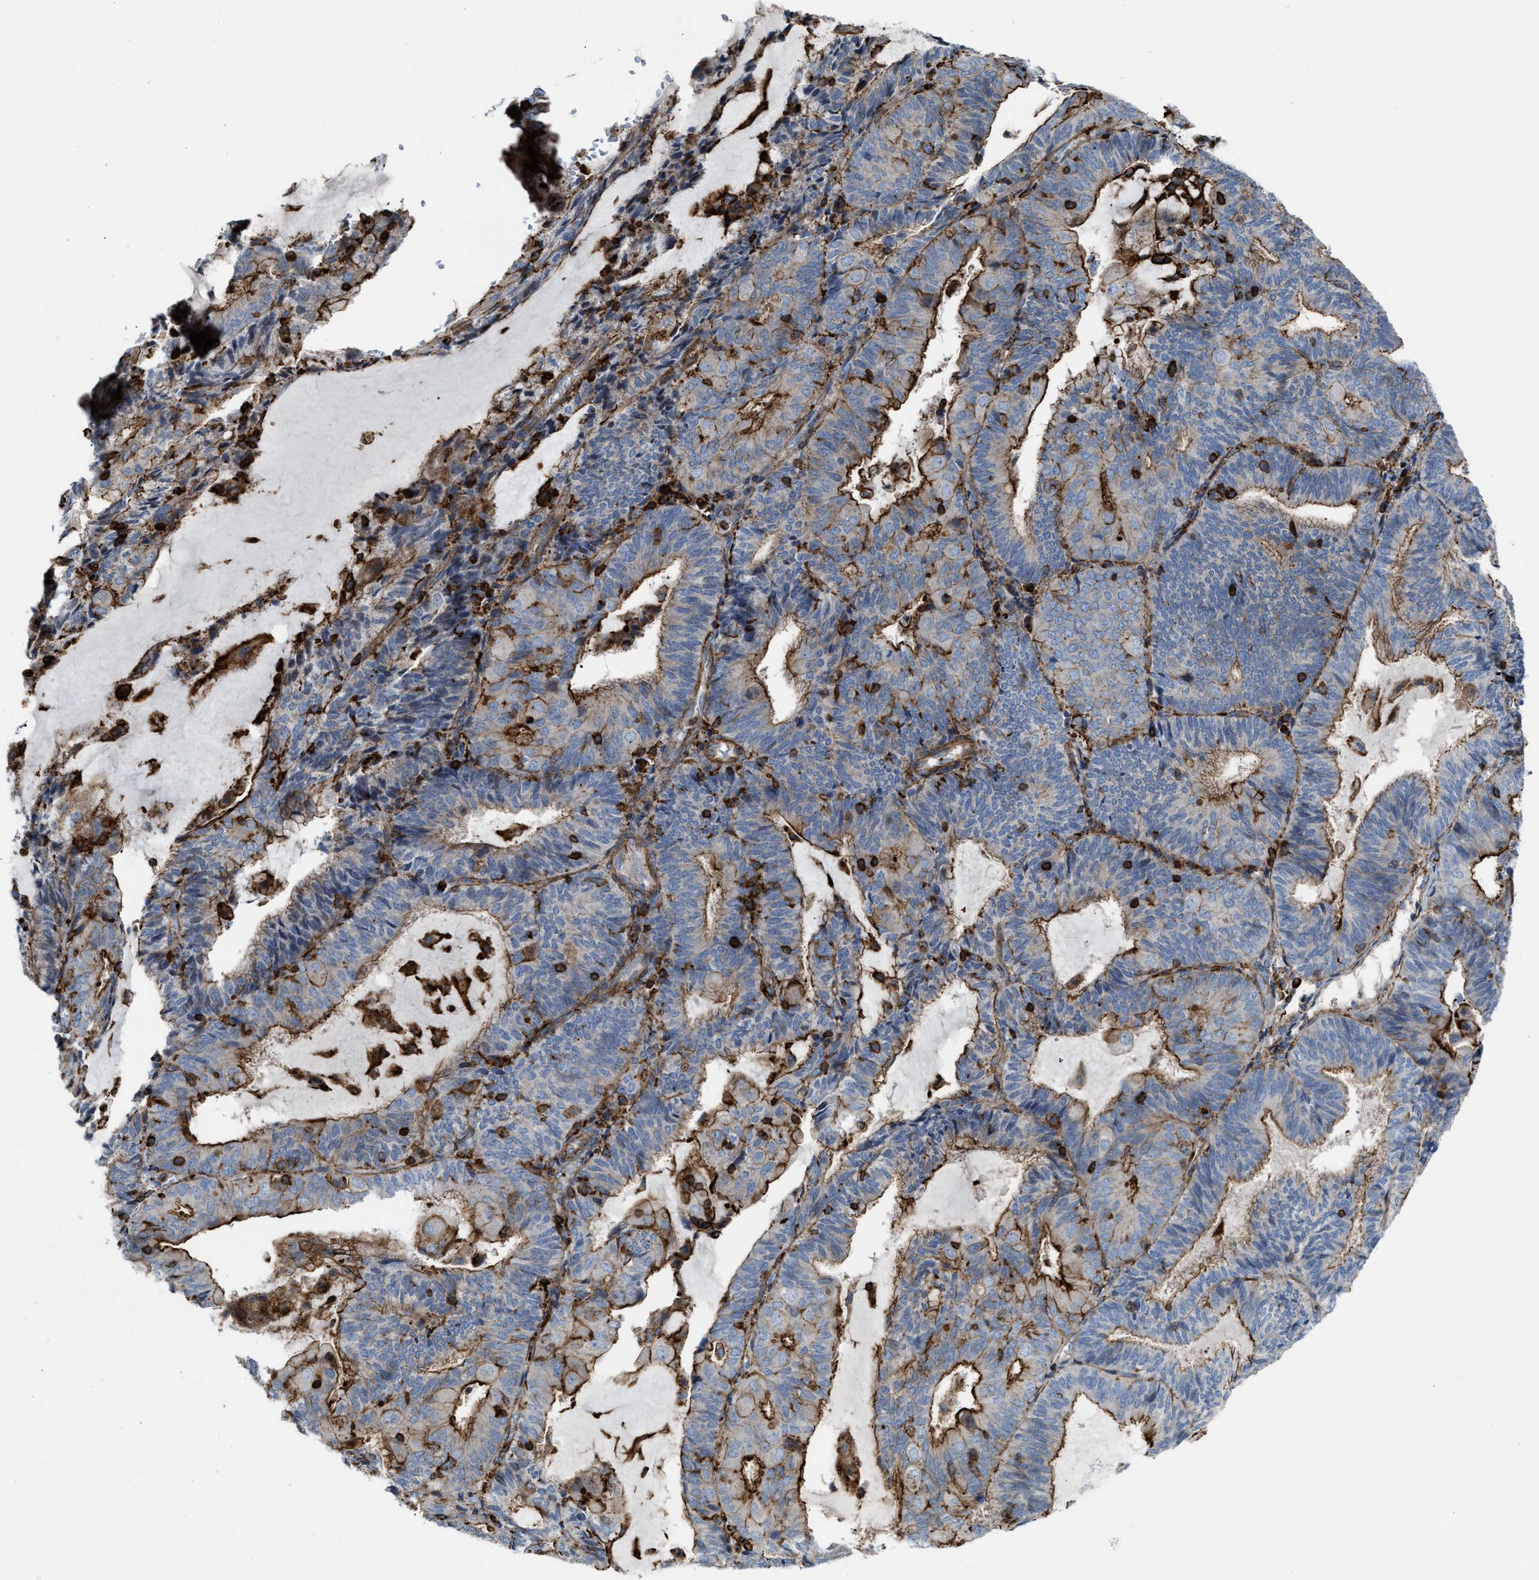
{"staining": {"intensity": "moderate", "quantity": ">75%", "location": "cytoplasmic/membranous"}, "tissue": "endometrial cancer", "cell_type": "Tumor cells", "image_type": "cancer", "snomed": [{"axis": "morphology", "description": "Adenocarcinoma, NOS"}, {"axis": "topography", "description": "Endometrium"}], "caption": "Approximately >75% of tumor cells in human adenocarcinoma (endometrial) show moderate cytoplasmic/membranous protein positivity as visualized by brown immunohistochemical staining.", "gene": "AGPAT2", "patient": {"sex": "female", "age": 81}}